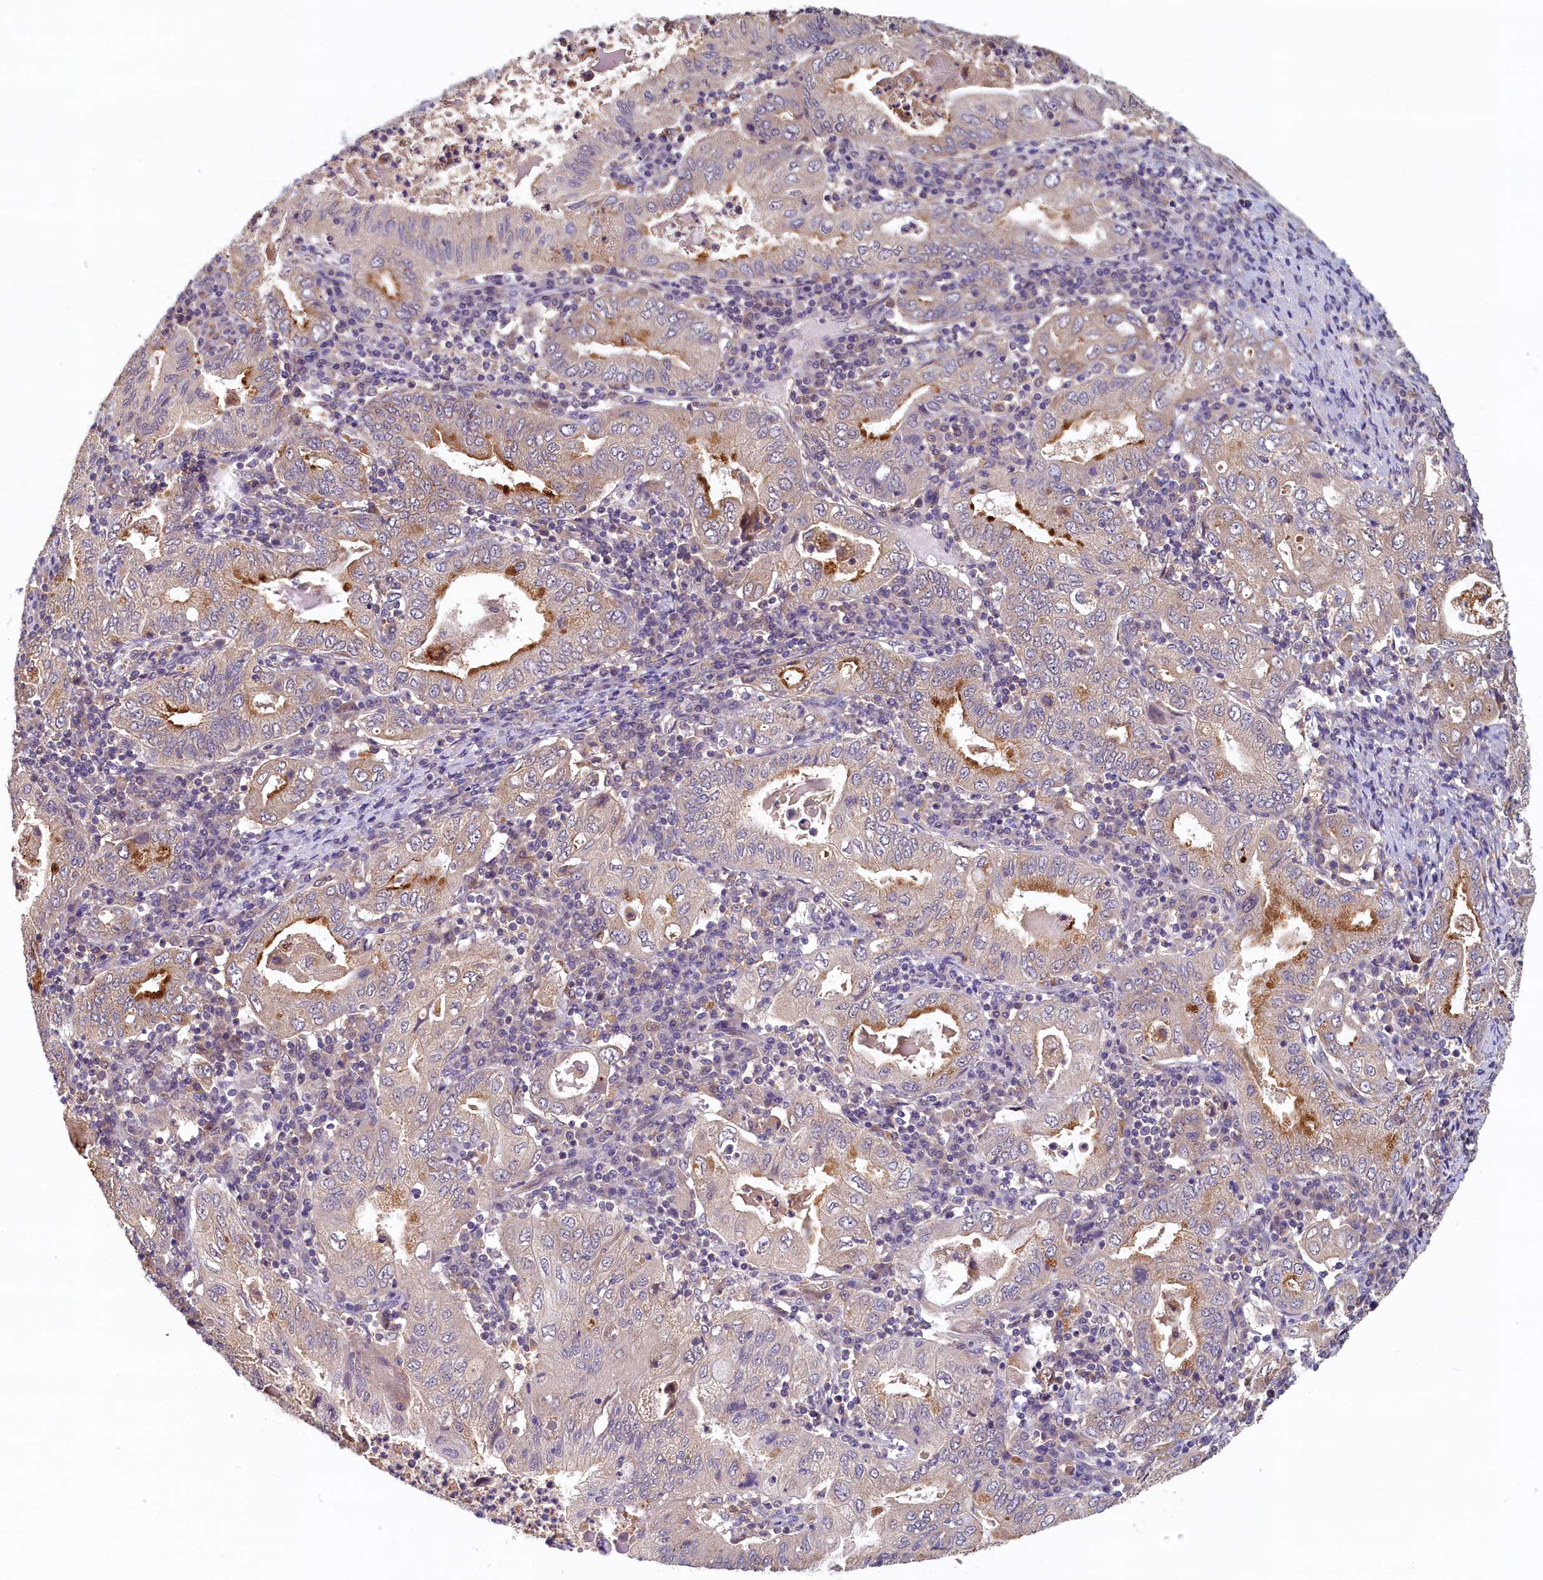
{"staining": {"intensity": "moderate", "quantity": "<25%", "location": "cytoplasmic/membranous"}, "tissue": "stomach cancer", "cell_type": "Tumor cells", "image_type": "cancer", "snomed": [{"axis": "morphology", "description": "Normal tissue, NOS"}, {"axis": "morphology", "description": "Adenocarcinoma, NOS"}, {"axis": "topography", "description": "Esophagus"}, {"axis": "topography", "description": "Stomach, upper"}, {"axis": "topography", "description": "Peripheral nerve tissue"}], "caption": "Immunohistochemical staining of human stomach cancer demonstrates low levels of moderate cytoplasmic/membranous protein expression in approximately <25% of tumor cells.", "gene": "NUBP2", "patient": {"sex": "male", "age": 62}}